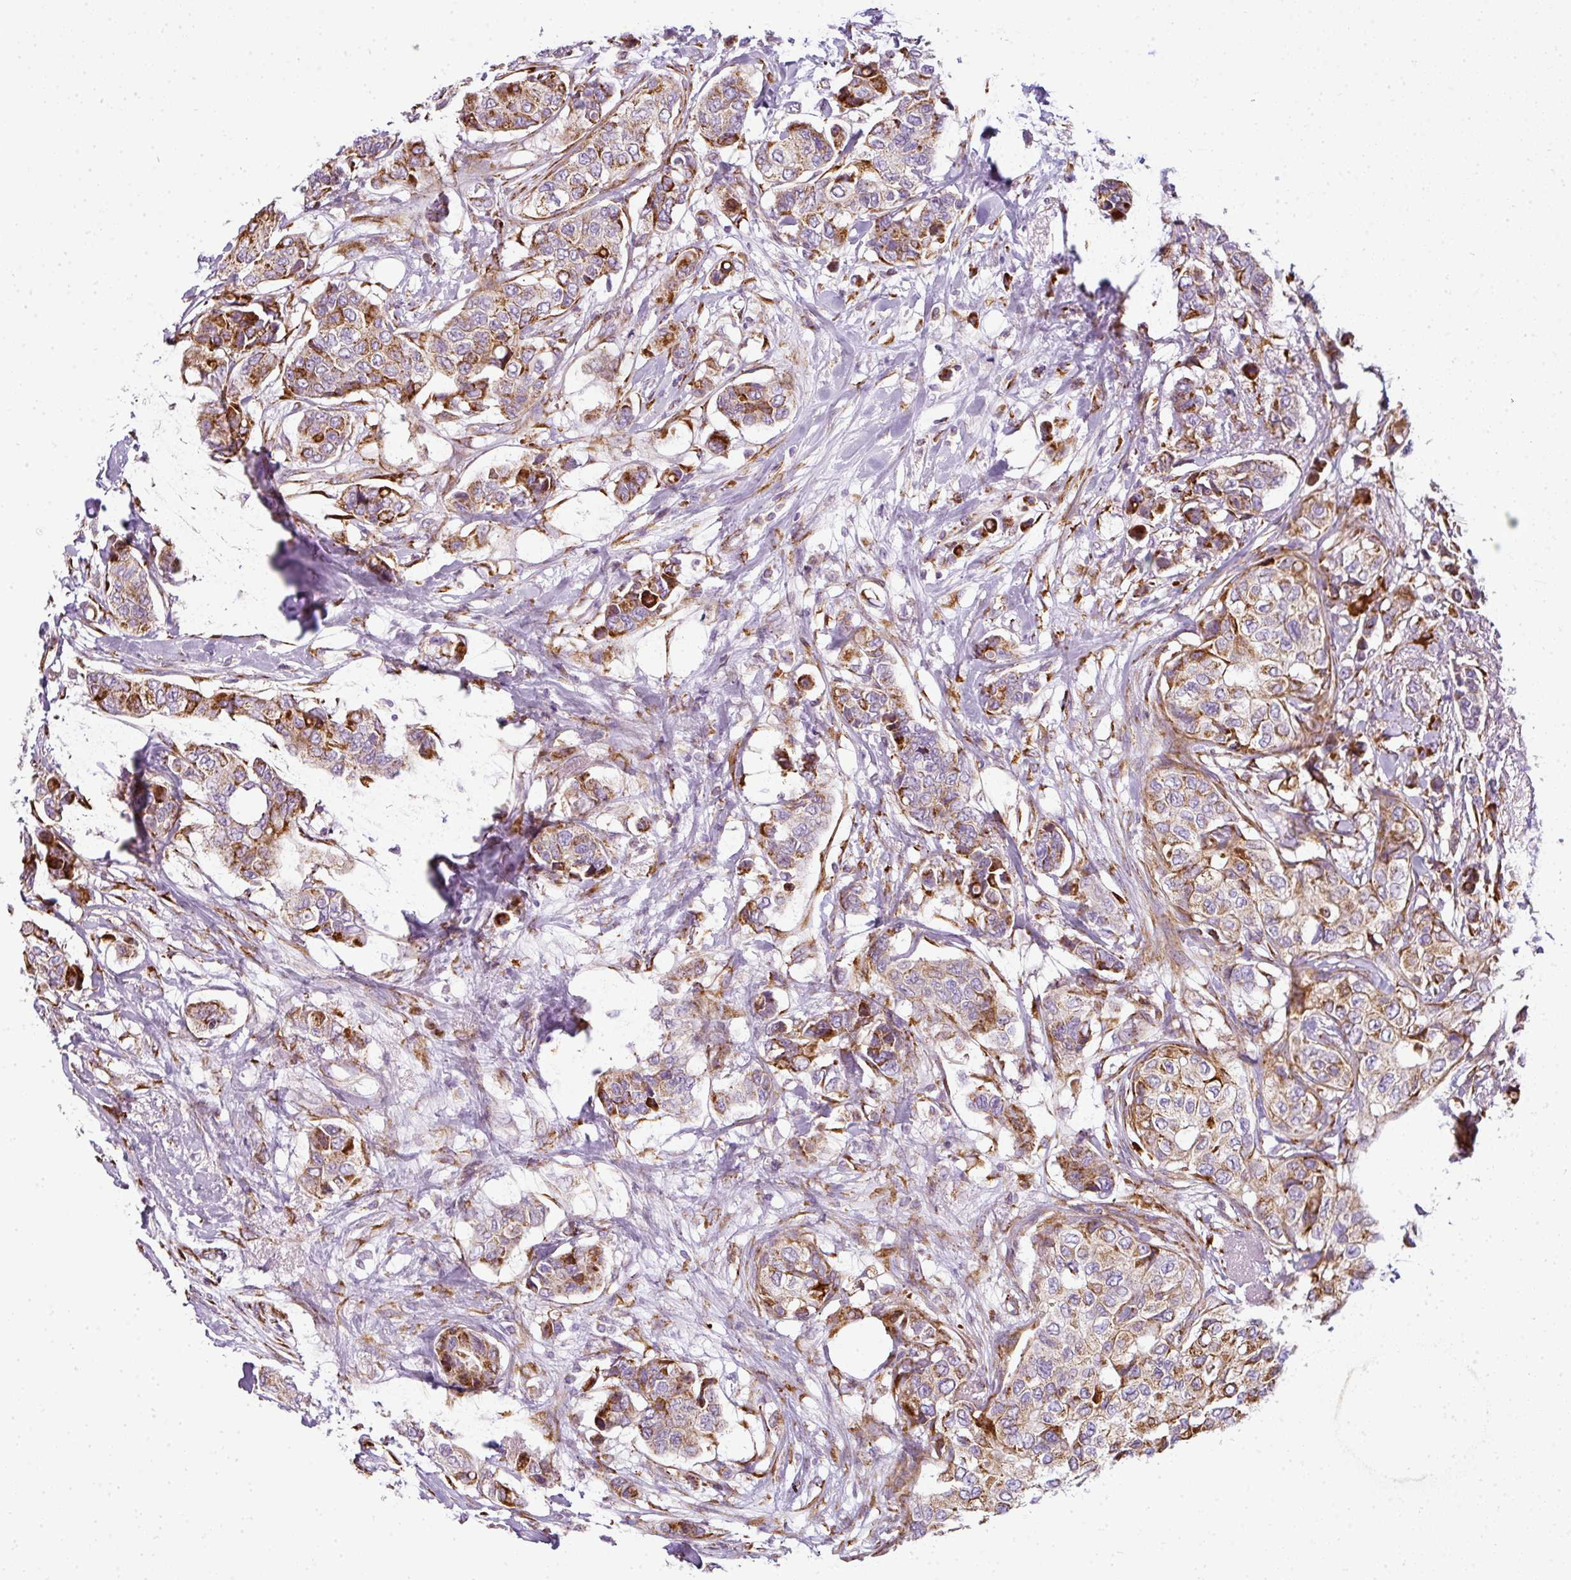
{"staining": {"intensity": "moderate", "quantity": ">75%", "location": "cytoplasmic/membranous"}, "tissue": "breast cancer", "cell_type": "Tumor cells", "image_type": "cancer", "snomed": [{"axis": "morphology", "description": "Lobular carcinoma"}, {"axis": "topography", "description": "Breast"}], "caption": "A medium amount of moderate cytoplasmic/membranous expression is appreciated in about >75% of tumor cells in lobular carcinoma (breast) tissue. (brown staining indicates protein expression, while blue staining denotes nuclei).", "gene": "ANKRD18A", "patient": {"sex": "female", "age": 51}}